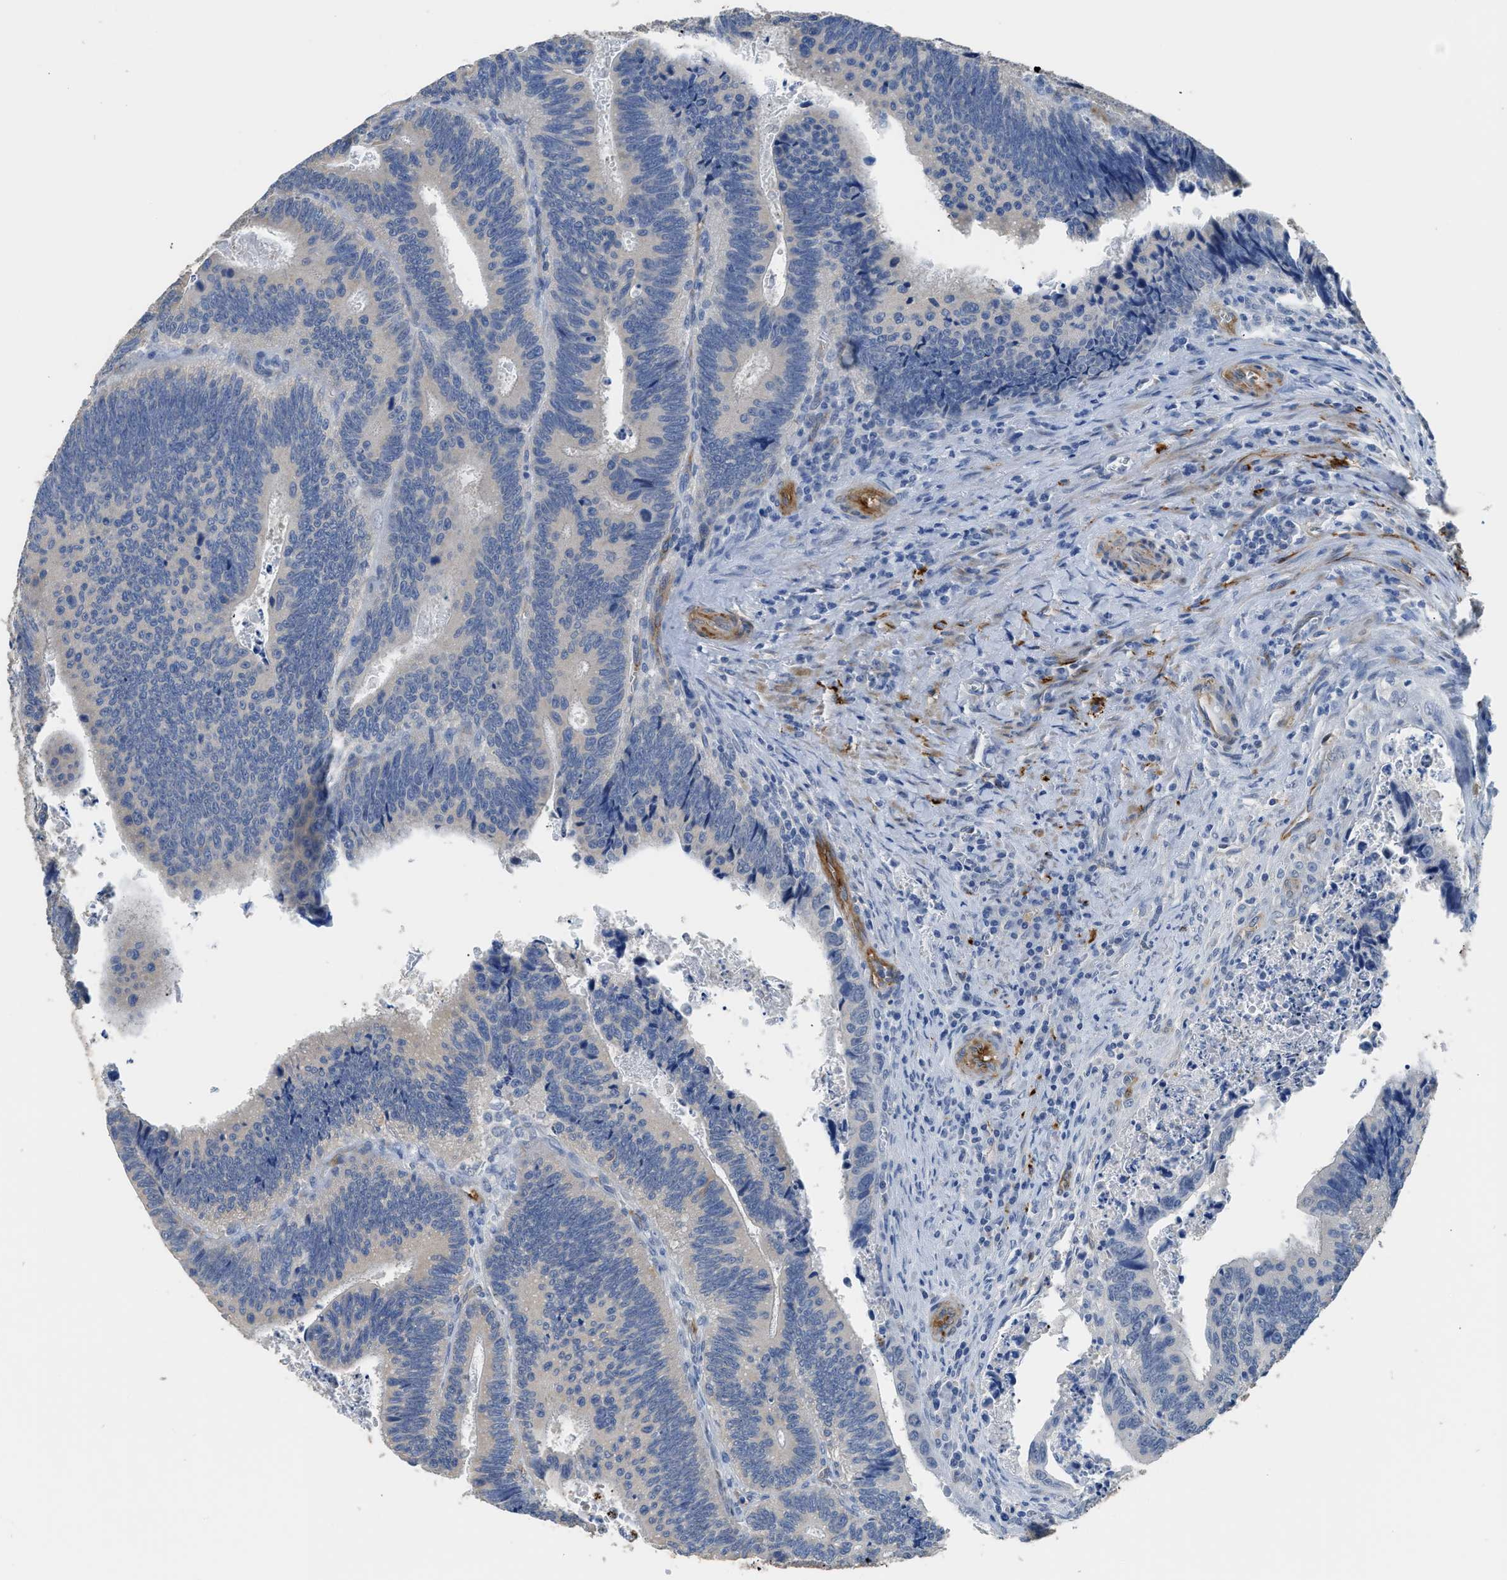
{"staining": {"intensity": "negative", "quantity": "none", "location": "none"}, "tissue": "colorectal cancer", "cell_type": "Tumor cells", "image_type": "cancer", "snomed": [{"axis": "morphology", "description": "Inflammation, NOS"}, {"axis": "morphology", "description": "Adenocarcinoma, NOS"}, {"axis": "topography", "description": "Colon"}], "caption": "Immunohistochemistry (IHC) micrograph of neoplastic tissue: colorectal adenocarcinoma stained with DAB demonstrates no significant protein expression in tumor cells.", "gene": "ZSWIM5", "patient": {"sex": "male", "age": 72}}